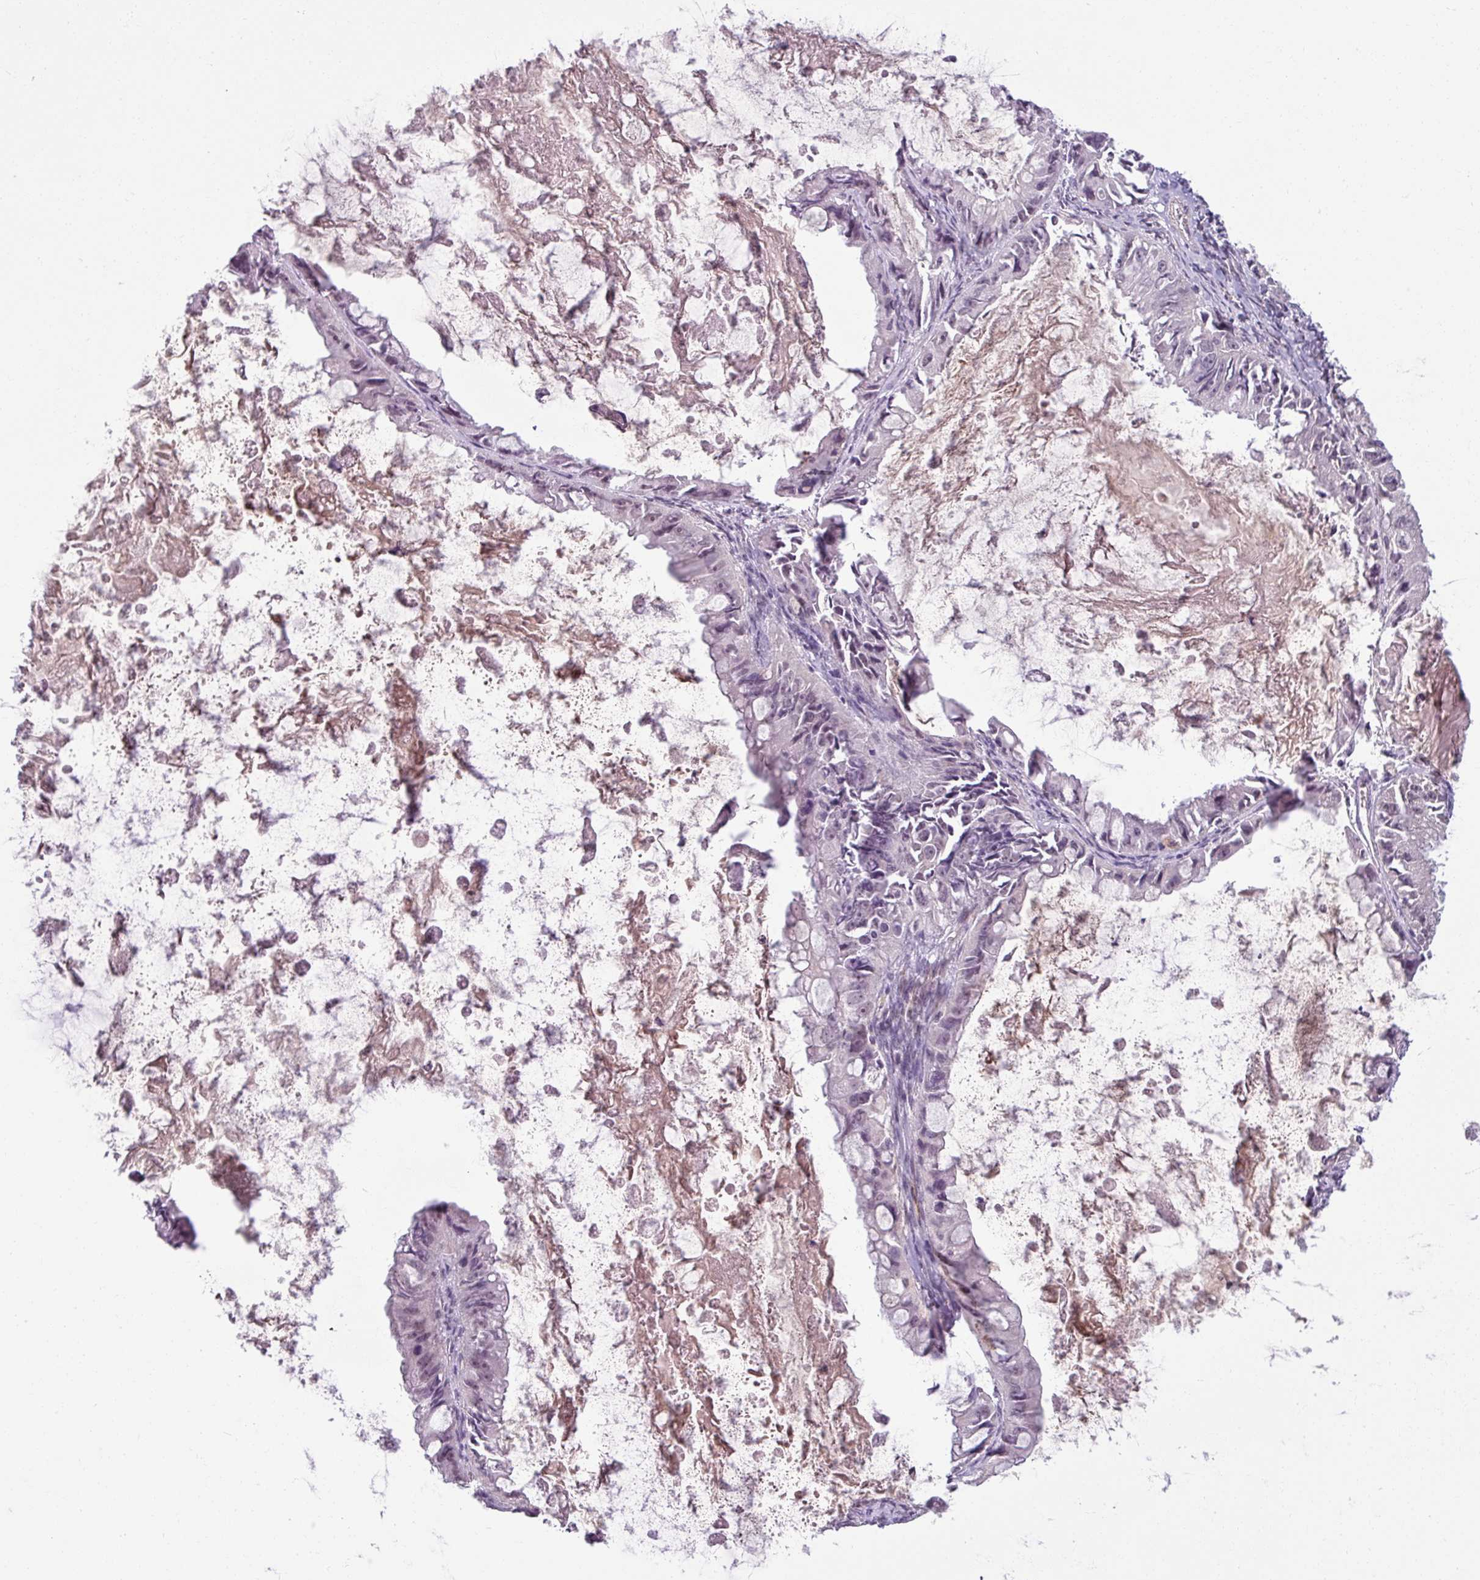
{"staining": {"intensity": "weak", "quantity": "25%-75%", "location": "nuclear"}, "tissue": "ovarian cancer", "cell_type": "Tumor cells", "image_type": "cancer", "snomed": [{"axis": "morphology", "description": "Cystadenocarcinoma, mucinous, NOS"}, {"axis": "topography", "description": "Ovary"}], "caption": "Immunohistochemical staining of human ovarian cancer exhibits low levels of weak nuclear protein positivity in approximately 25%-75% of tumor cells.", "gene": "UVSSA", "patient": {"sex": "female", "age": 61}}